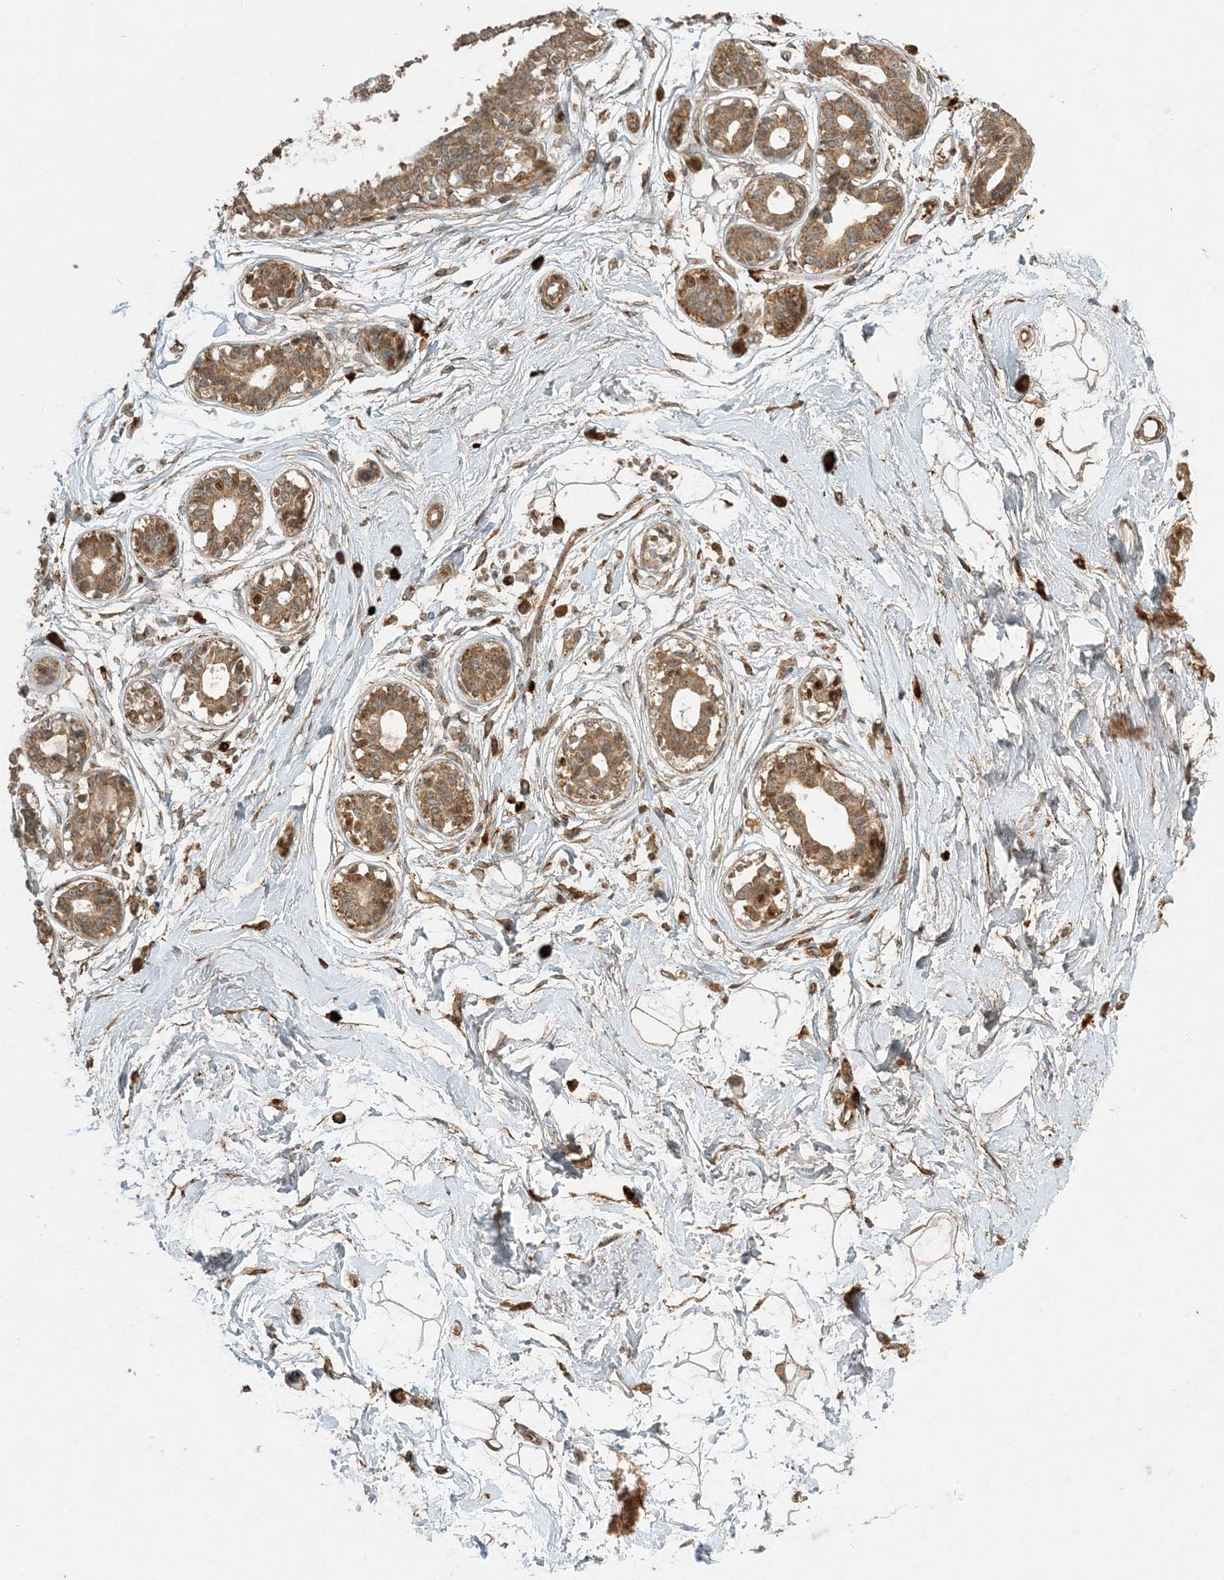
{"staining": {"intensity": "moderate", "quantity": ">75%", "location": "cytoplasmic/membranous"}, "tissue": "breast", "cell_type": "Adipocytes", "image_type": "normal", "snomed": [{"axis": "morphology", "description": "Normal tissue, NOS"}, {"axis": "topography", "description": "Breast"}], "caption": "Breast stained with DAB IHC demonstrates medium levels of moderate cytoplasmic/membranous positivity in about >75% of adipocytes.", "gene": "MCOLN1", "patient": {"sex": "female", "age": 45}}